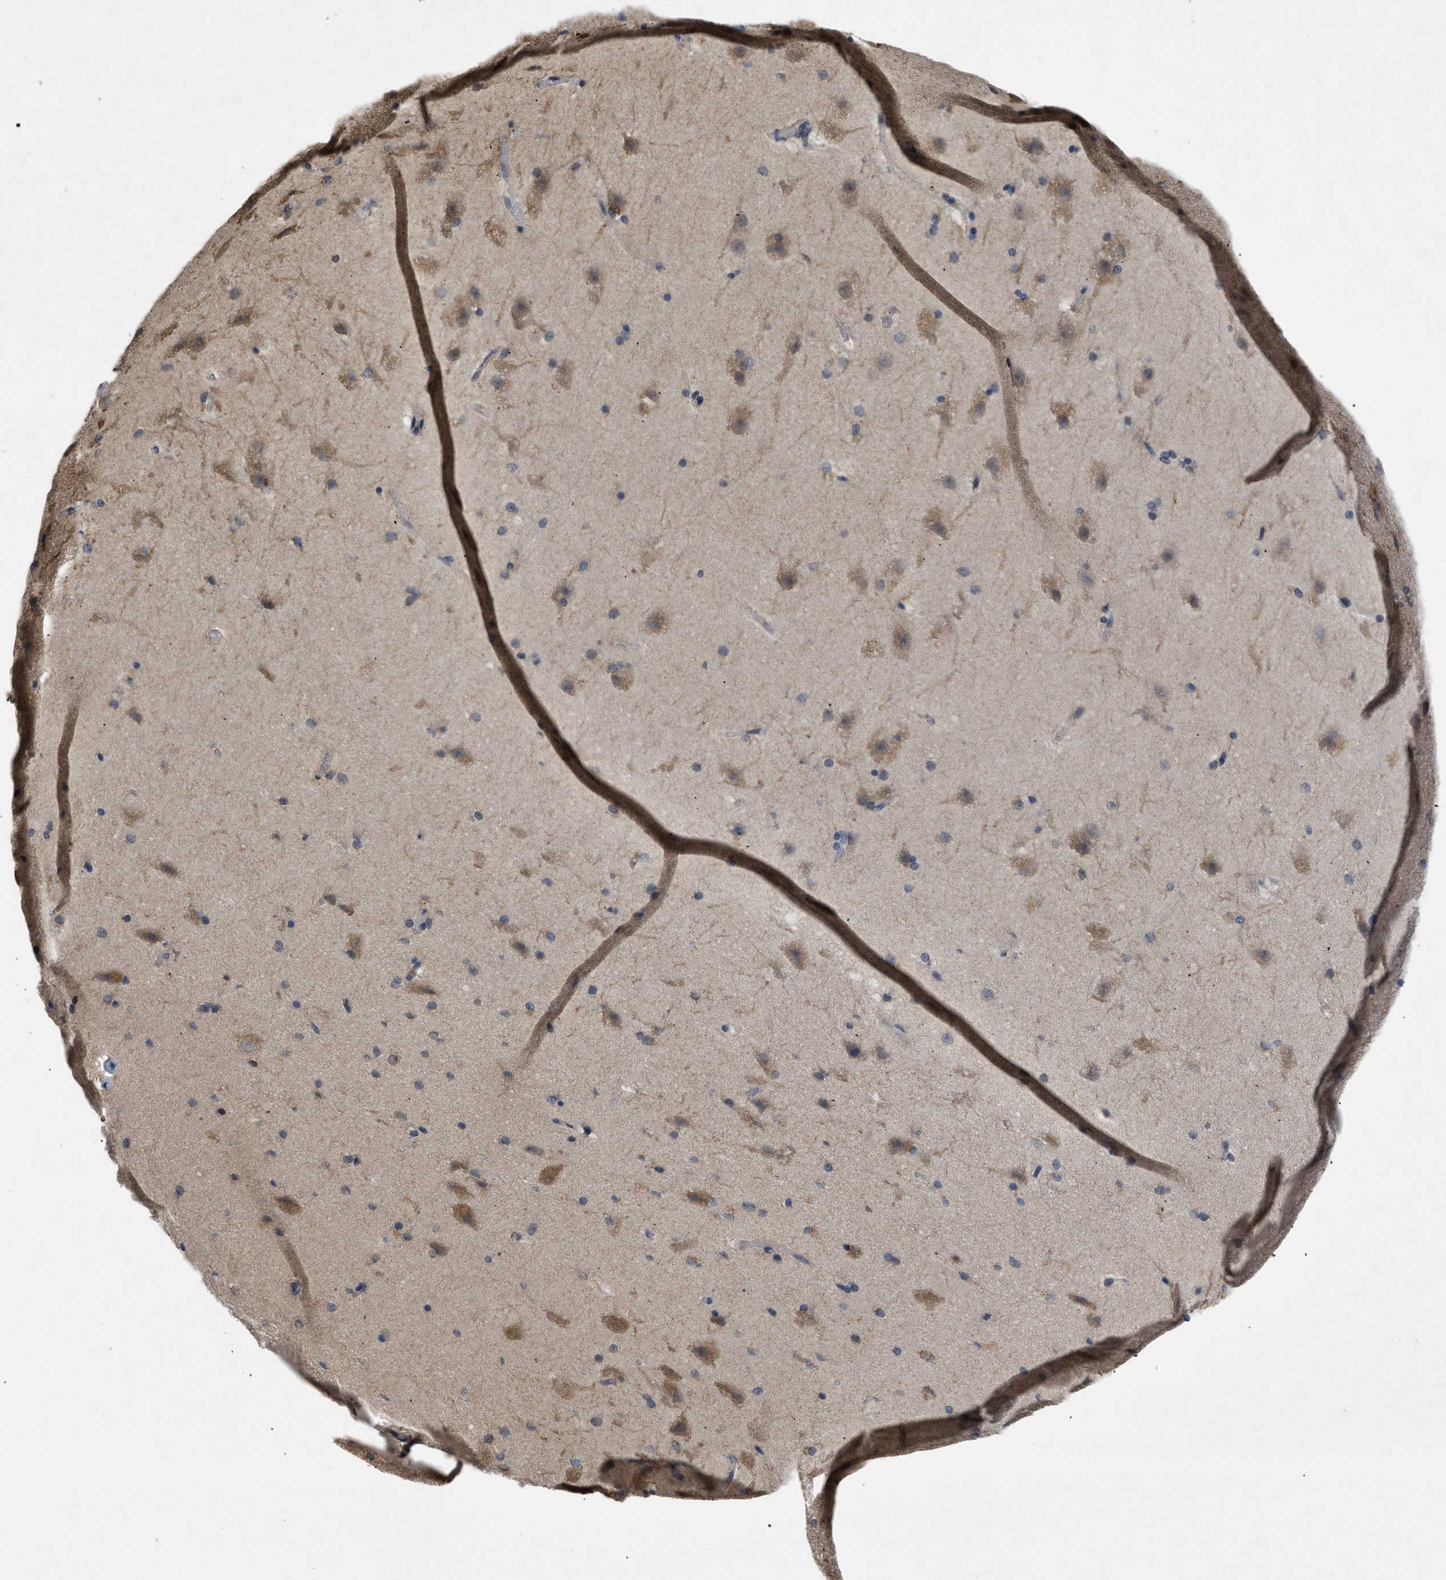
{"staining": {"intensity": "negative", "quantity": "none", "location": "none"}, "tissue": "cerebral cortex", "cell_type": "Endothelial cells", "image_type": "normal", "snomed": [{"axis": "morphology", "description": "Normal tissue, NOS"}, {"axis": "topography", "description": "Cerebral cortex"}, {"axis": "topography", "description": "Hippocampus"}], "caption": "Immunohistochemical staining of benign cerebral cortex demonstrates no significant positivity in endothelial cells. (DAB (3,3'-diaminobenzidine) immunohistochemistry visualized using brightfield microscopy, high magnification).", "gene": "VPS4A", "patient": {"sex": "female", "age": 19}}